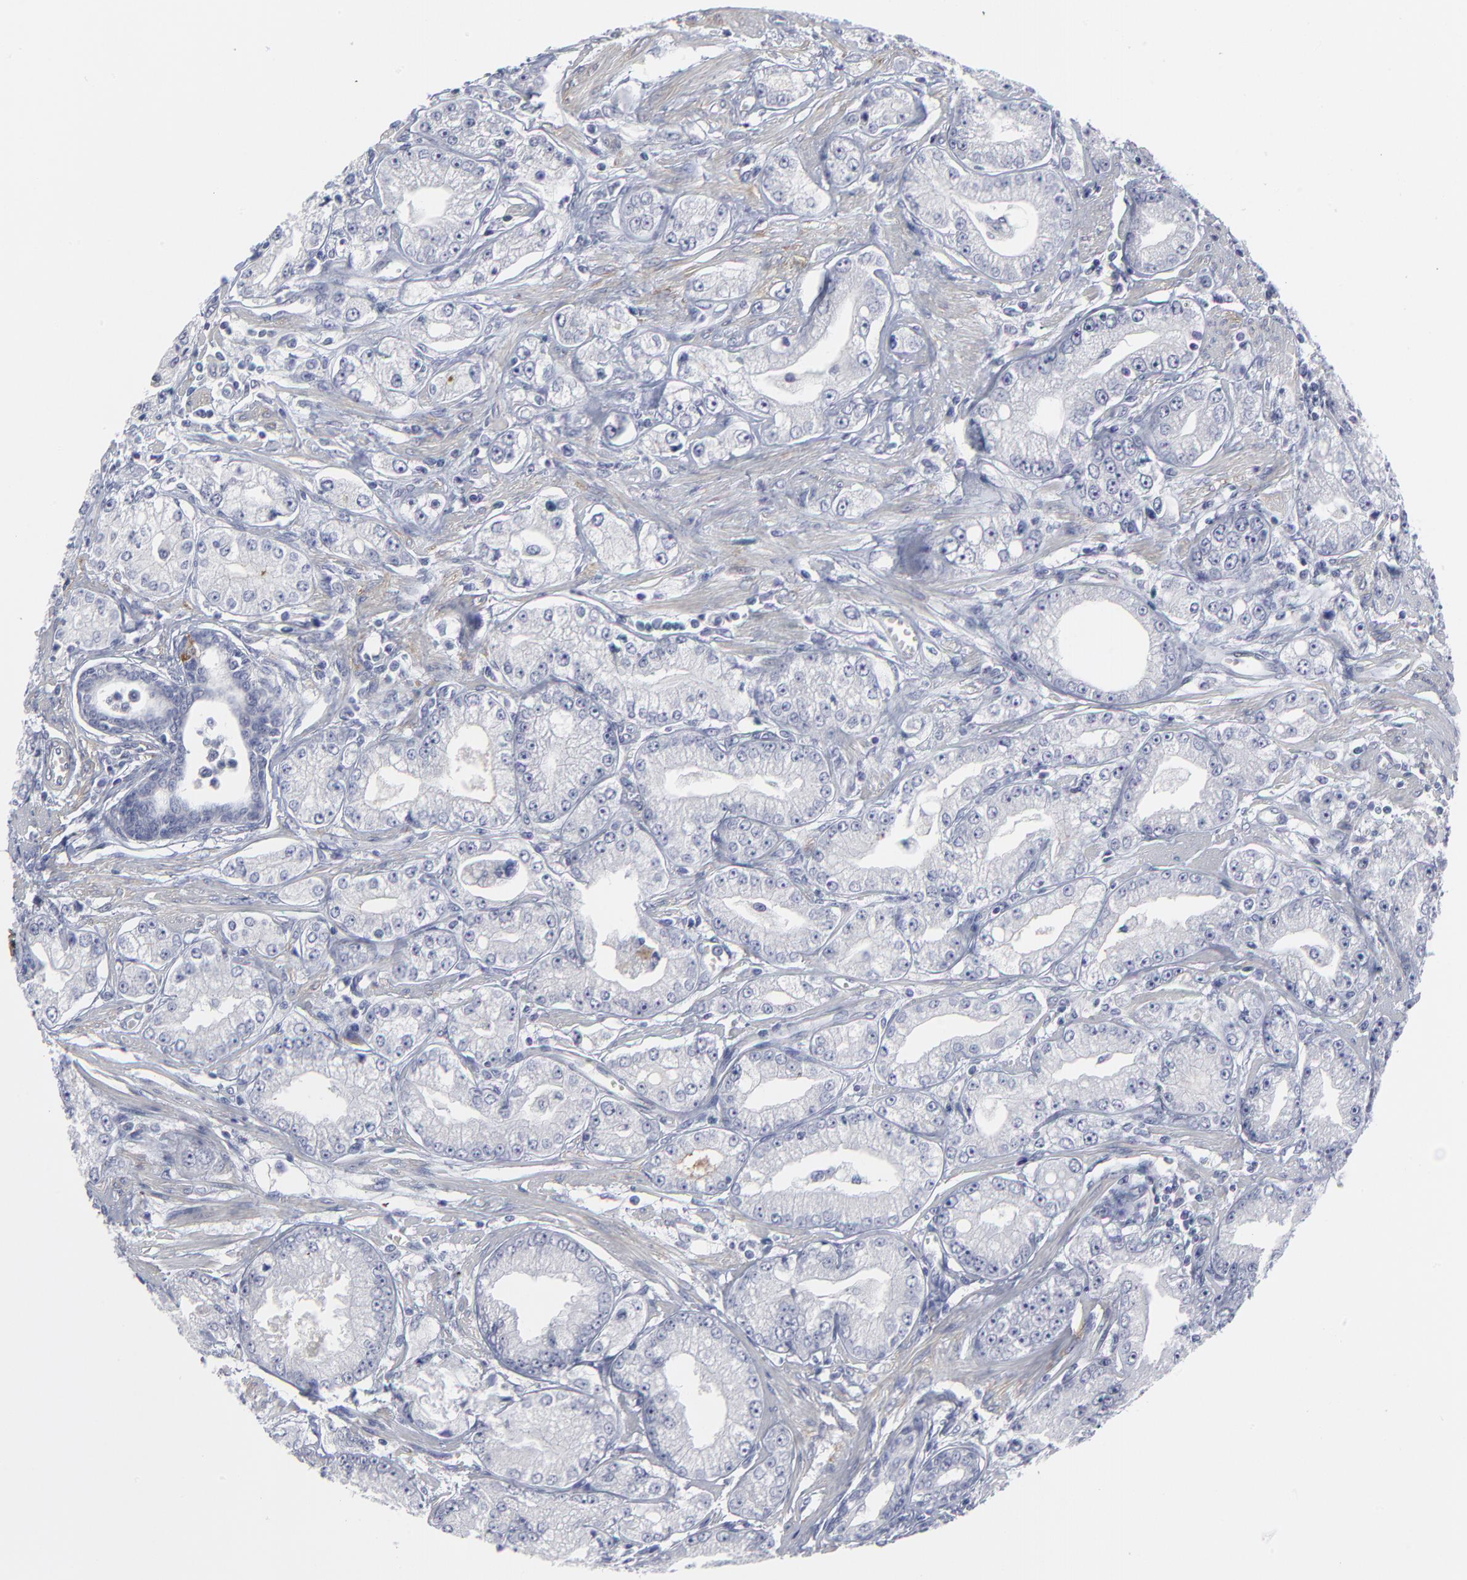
{"staining": {"intensity": "negative", "quantity": "none", "location": "none"}, "tissue": "prostate cancer", "cell_type": "Tumor cells", "image_type": "cancer", "snomed": [{"axis": "morphology", "description": "Adenocarcinoma, Medium grade"}, {"axis": "topography", "description": "Prostate"}], "caption": "This is an IHC micrograph of prostate adenocarcinoma (medium-grade). There is no expression in tumor cells.", "gene": "MAGEA10", "patient": {"sex": "male", "age": 72}}